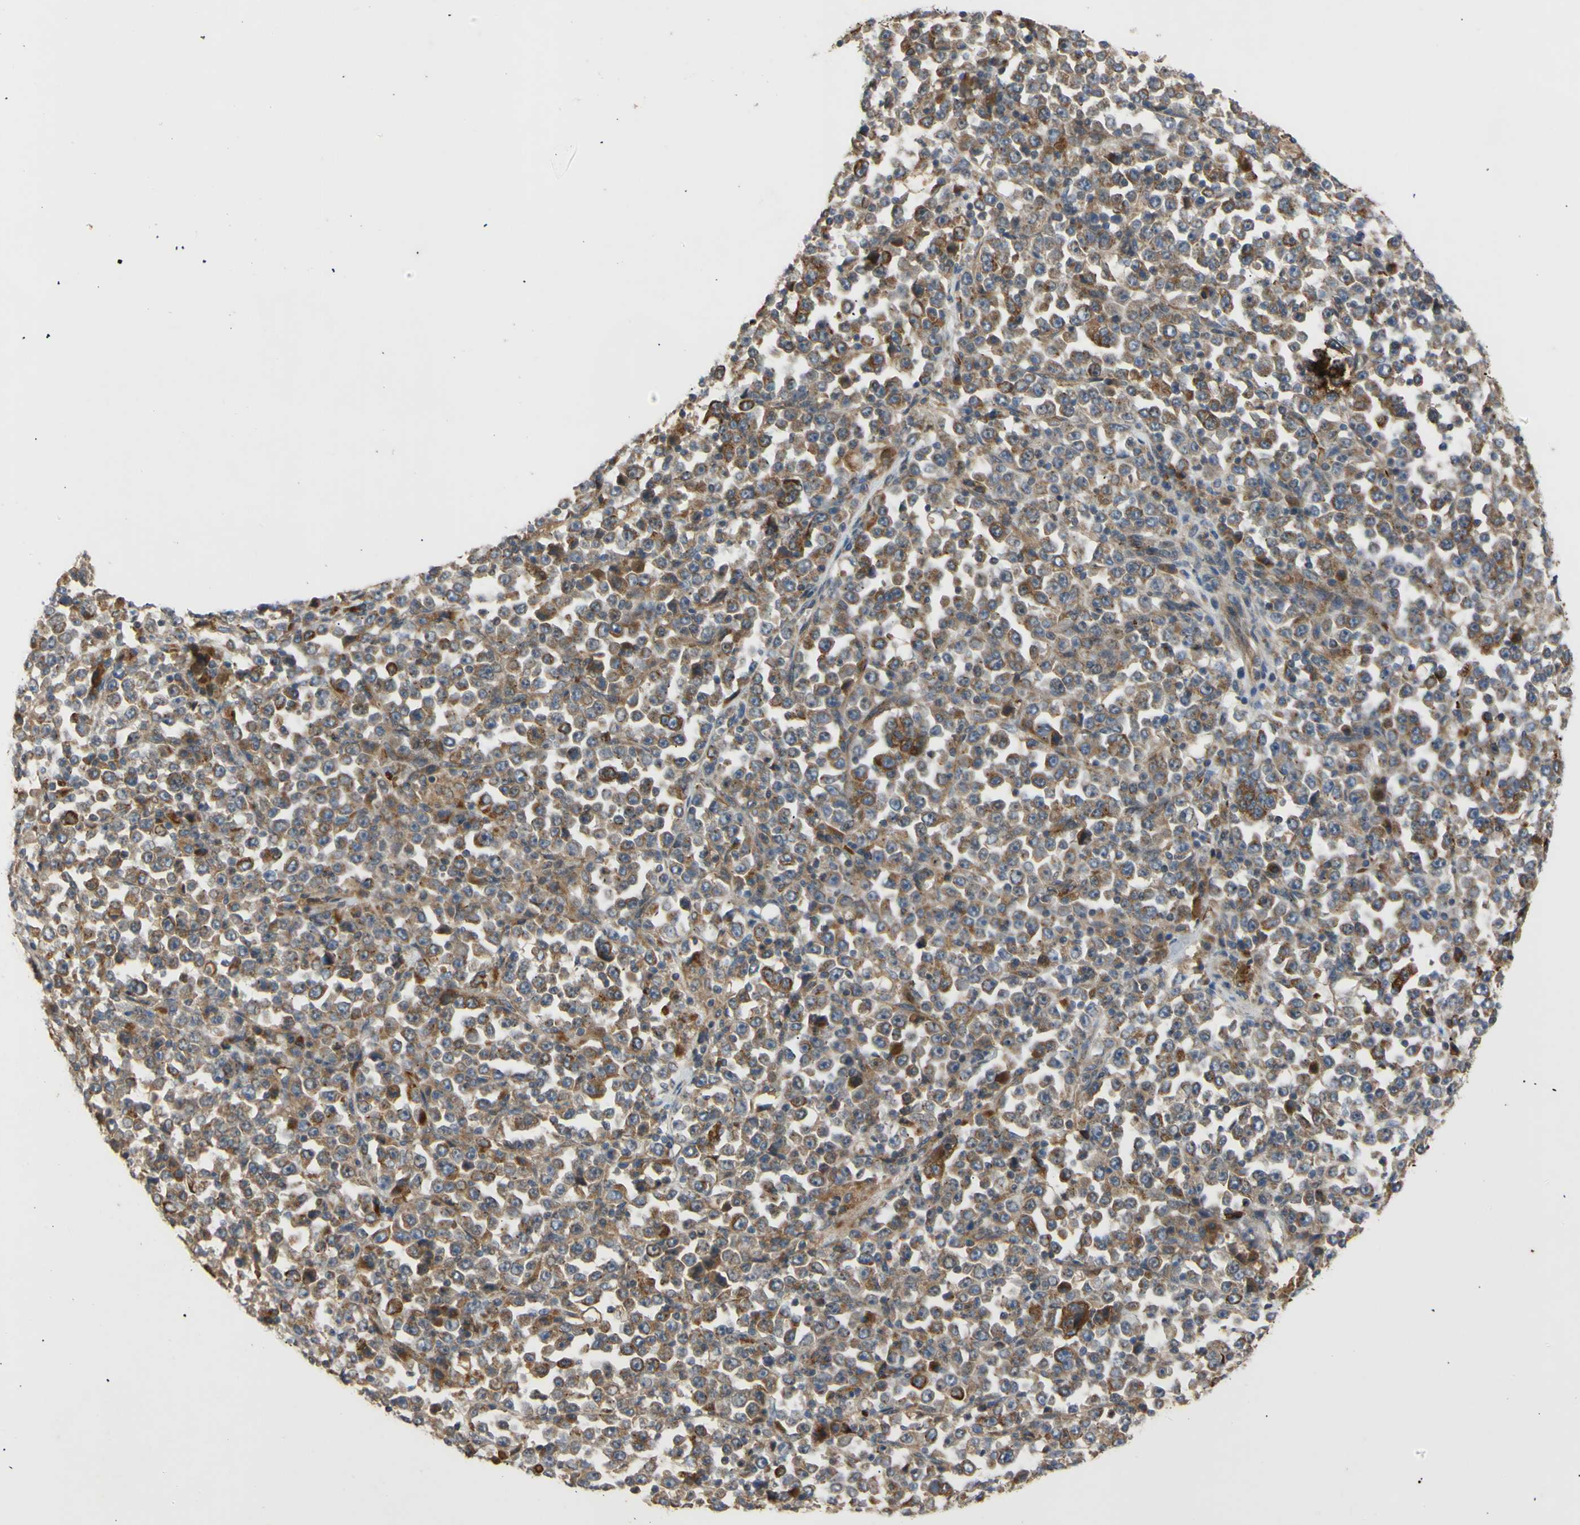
{"staining": {"intensity": "moderate", "quantity": ">75%", "location": "cytoplasmic/membranous"}, "tissue": "stomach cancer", "cell_type": "Tumor cells", "image_type": "cancer", "snomed": [{"axis": "morphology", "description": "Normal tissue, NOS"}, {"axis": "morphology", "description": "Adenocarcinoma, NOS"}, {"axis": "topography", "description": "Stomach, upper"}, {"axis": "topography", "description": "Stomach"}], "caption": "Immunohistochemical staining of human adenocarcinoma (stomach) shows medium levels of moderate cytoplasmic/membranous positivity in approximately >75% of tumor cells.", "gene": "PKN1", "patient": {"sex": "male", "age": 59}}